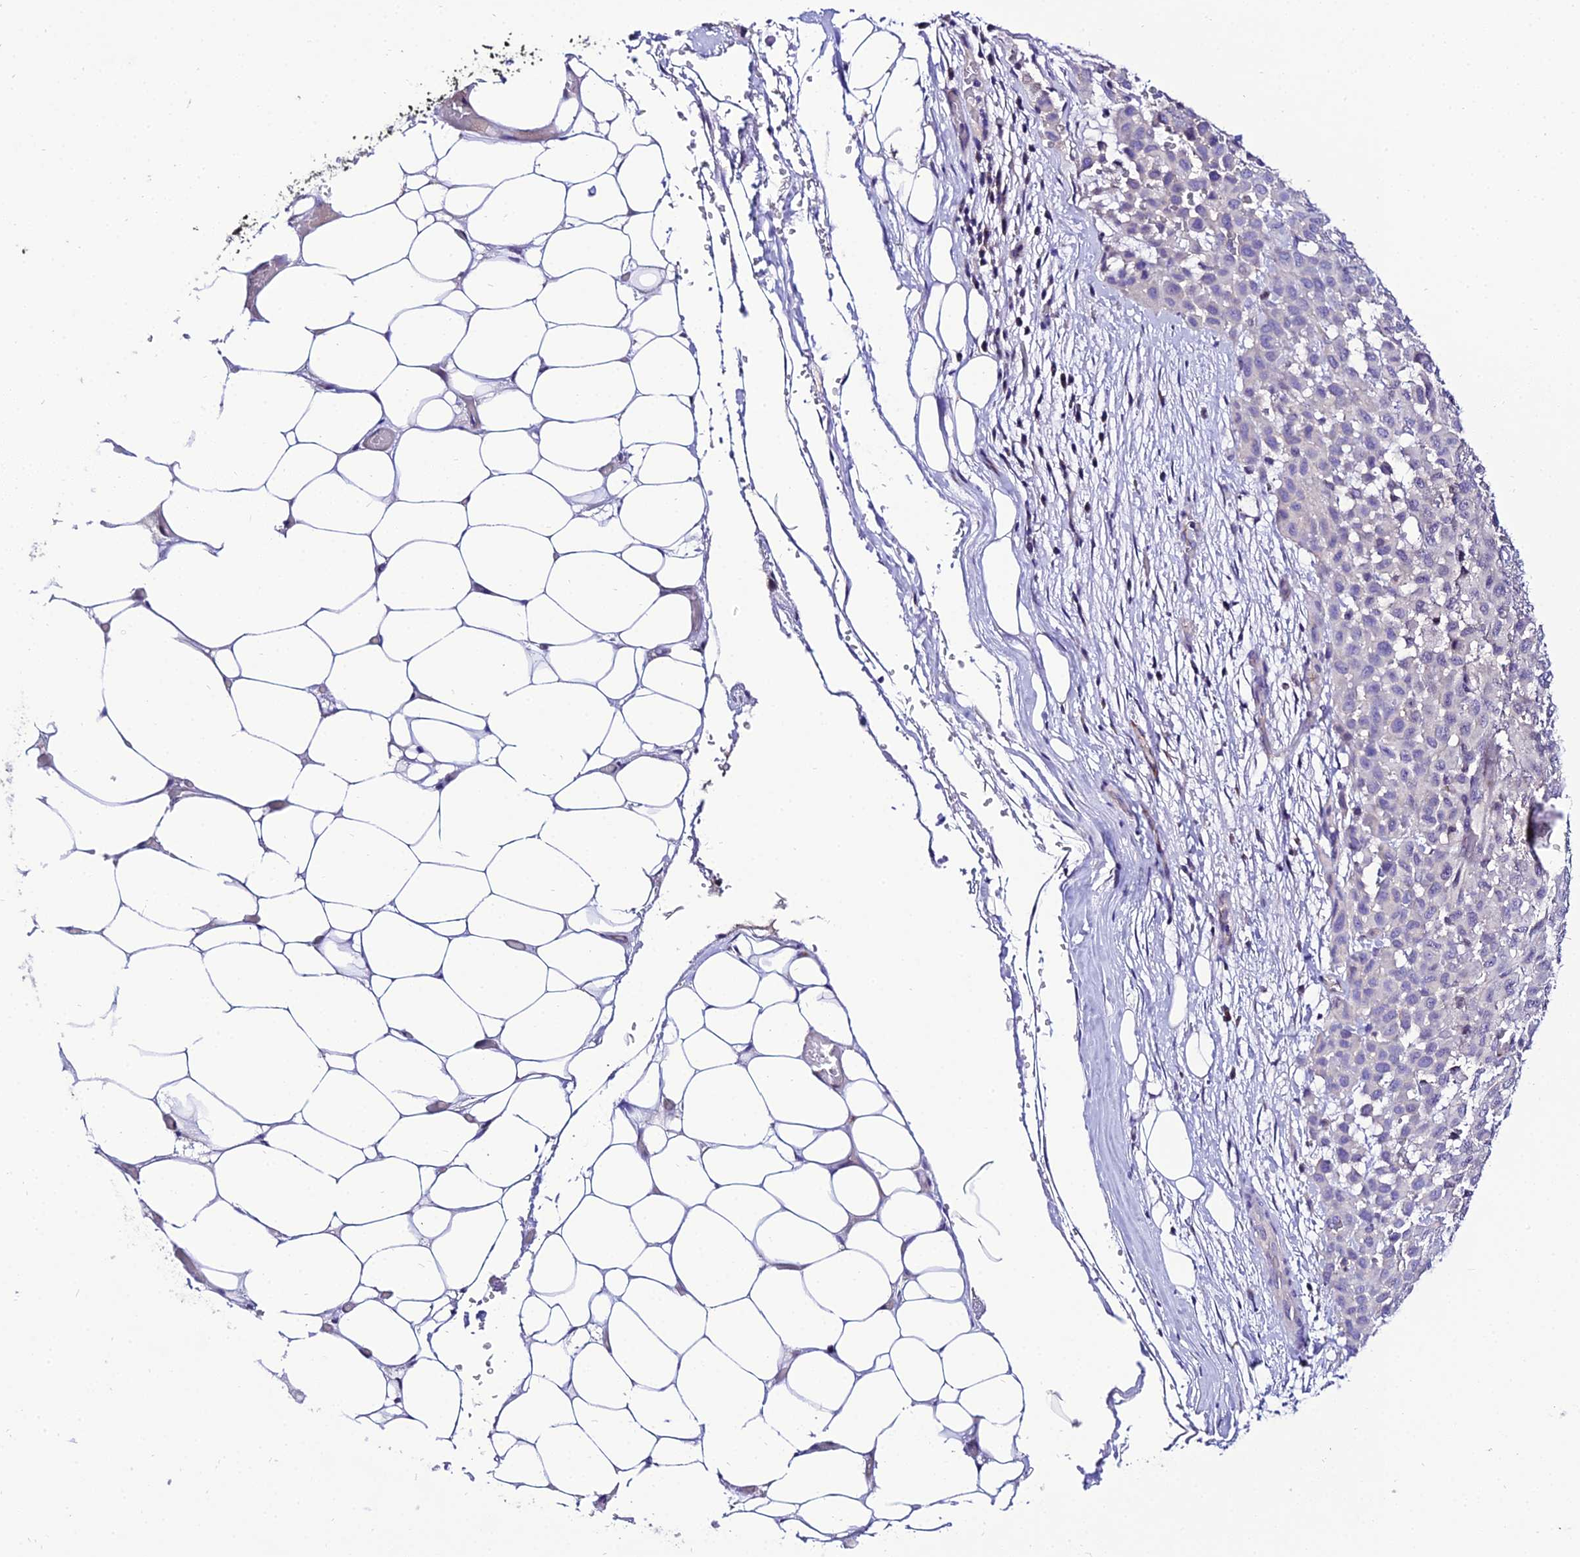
{"staining": {"intensity": "negative", "quantity": "none", "location": "none"}, "tissue": "melanoma", "cell_type": "Tumor cells", "image_type": "cancer", "snomed": [{"axis": "morphology", "description": "Malignant melanoma, Metastatic site"}, {"axis": "topography", "description": "Skin"}], "caption": "A histopathology image of human malignant melanoma (metastatic site) is negative for staining in tumor cells. (DAB IHC visualized using brightfield microscopy, high magnification).", "gene": "SHQ1", "patient": {"sex": "female", "age": 81}}